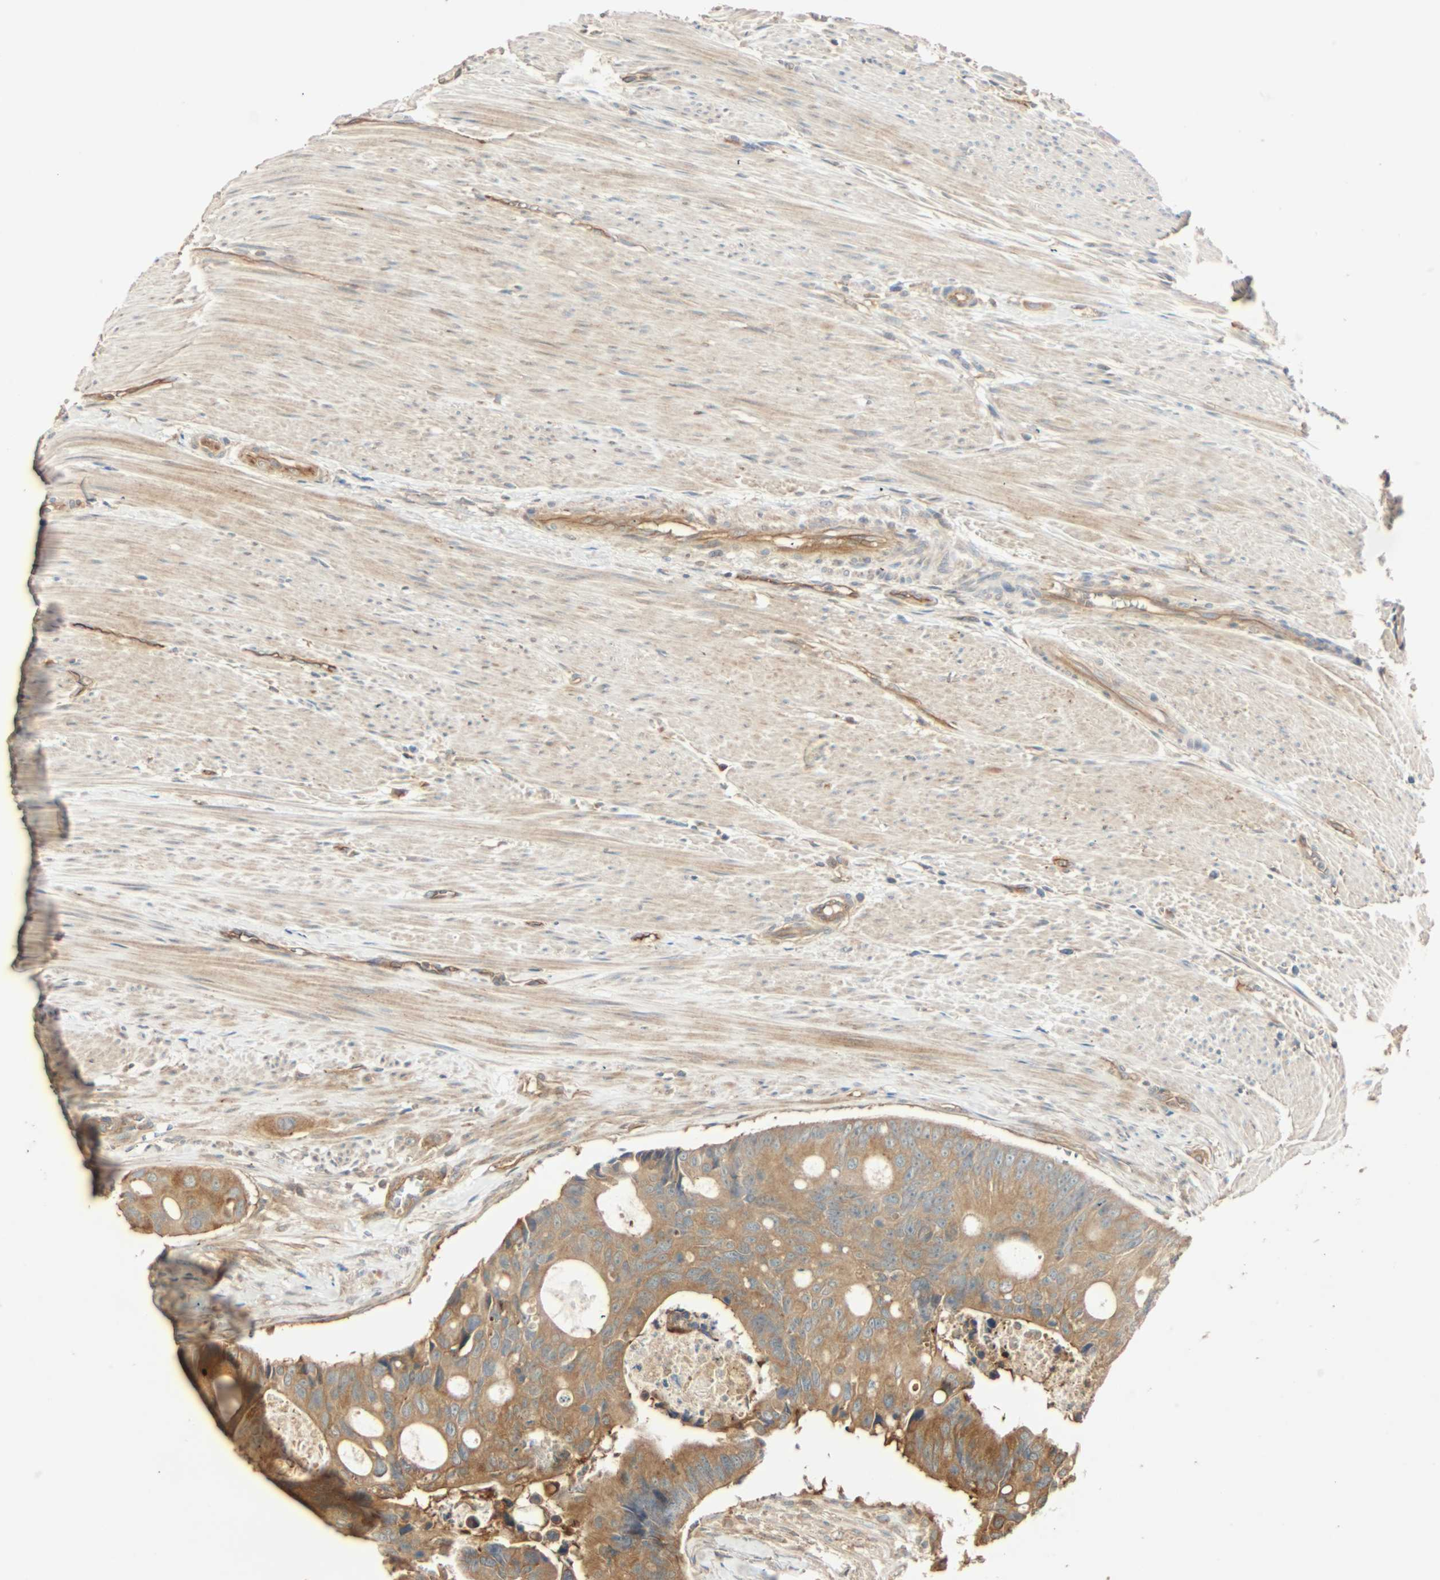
{"staining": {"intensity": "moderate", "quantity": ">75%", "location": "cytoplasmic/membranous"}, "tissue": "colorectal cancer", "cell_type": "Tumor cells", "image_type": "cancer", "snomed": [{"axis": "morphology", "description": "Adenocarcinoma, NOS"}, {"axis": "topography", "description": "Colon"}], "caption": "Human colorectal adenocarcinoma stained for a protein (brown) shows moderate cytoplasmic/membranous positive staining in about >75% of tumor cells.", "gene": "GALK1", "patient": {"sex": "female", "age": 57}}